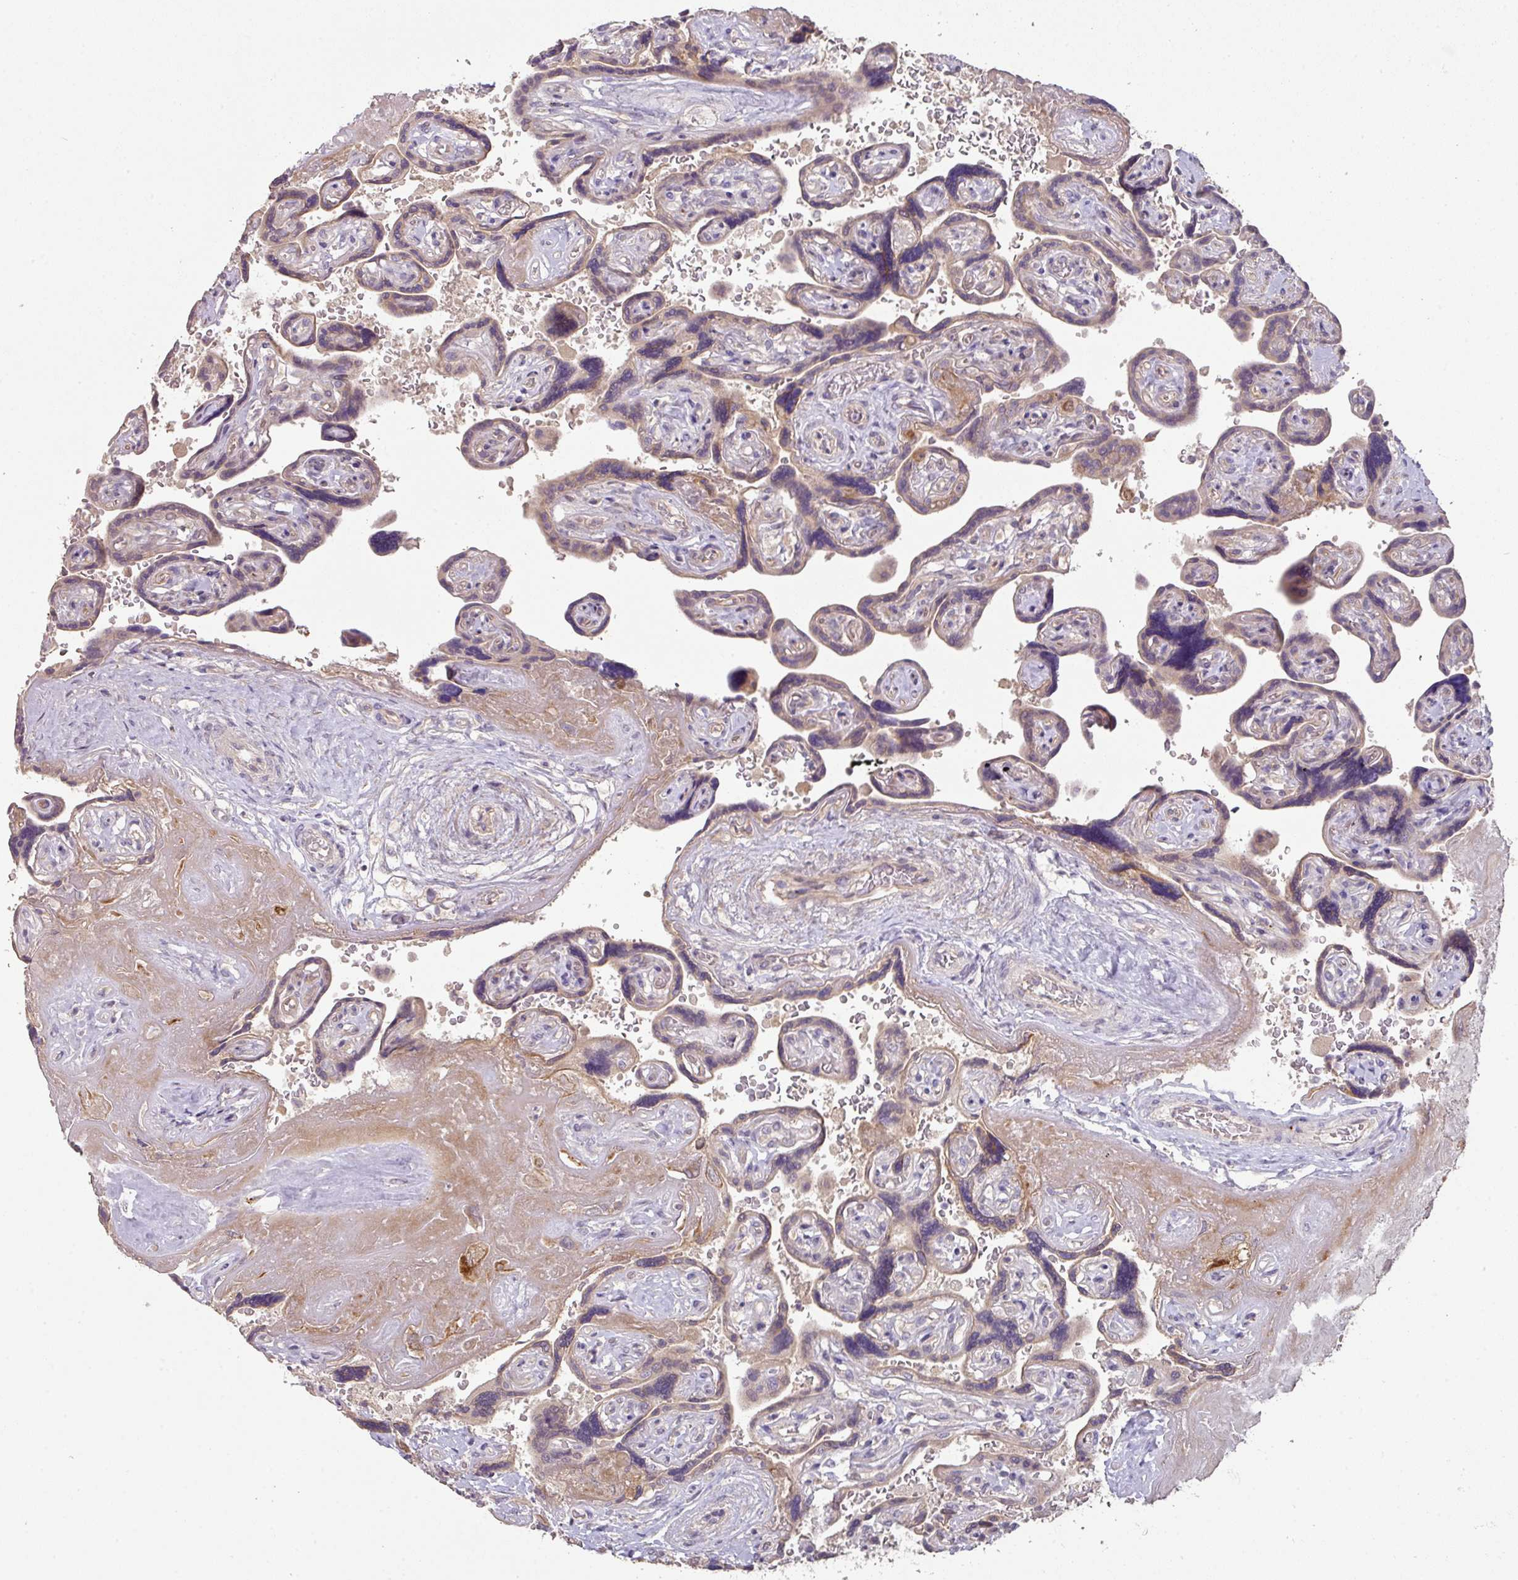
{"staining": {"intensity": "weak", "quantity": ">75%", "location": "cytoplasmic/membranous"}, "tissue": "placenta", "cell_type": "Trophoblastic cells", "image_type": "normal", "snomed": [{"axis": "morphology", "description": "Normal tissue, NOS"}, {"axis": "topography", "description": "Placenta"}], "caption": "Brown immunohistochemical staining in benign human placenta shows weak cytoplasmic/membranous expression in about >75% of trophoblastic cells. Immunohistochemistry (ihc) stains the protein of interest in brown and the nuclei are stained blue.", "gene": "ZNF266", "patient": {"sex": "female", "age": 32}}